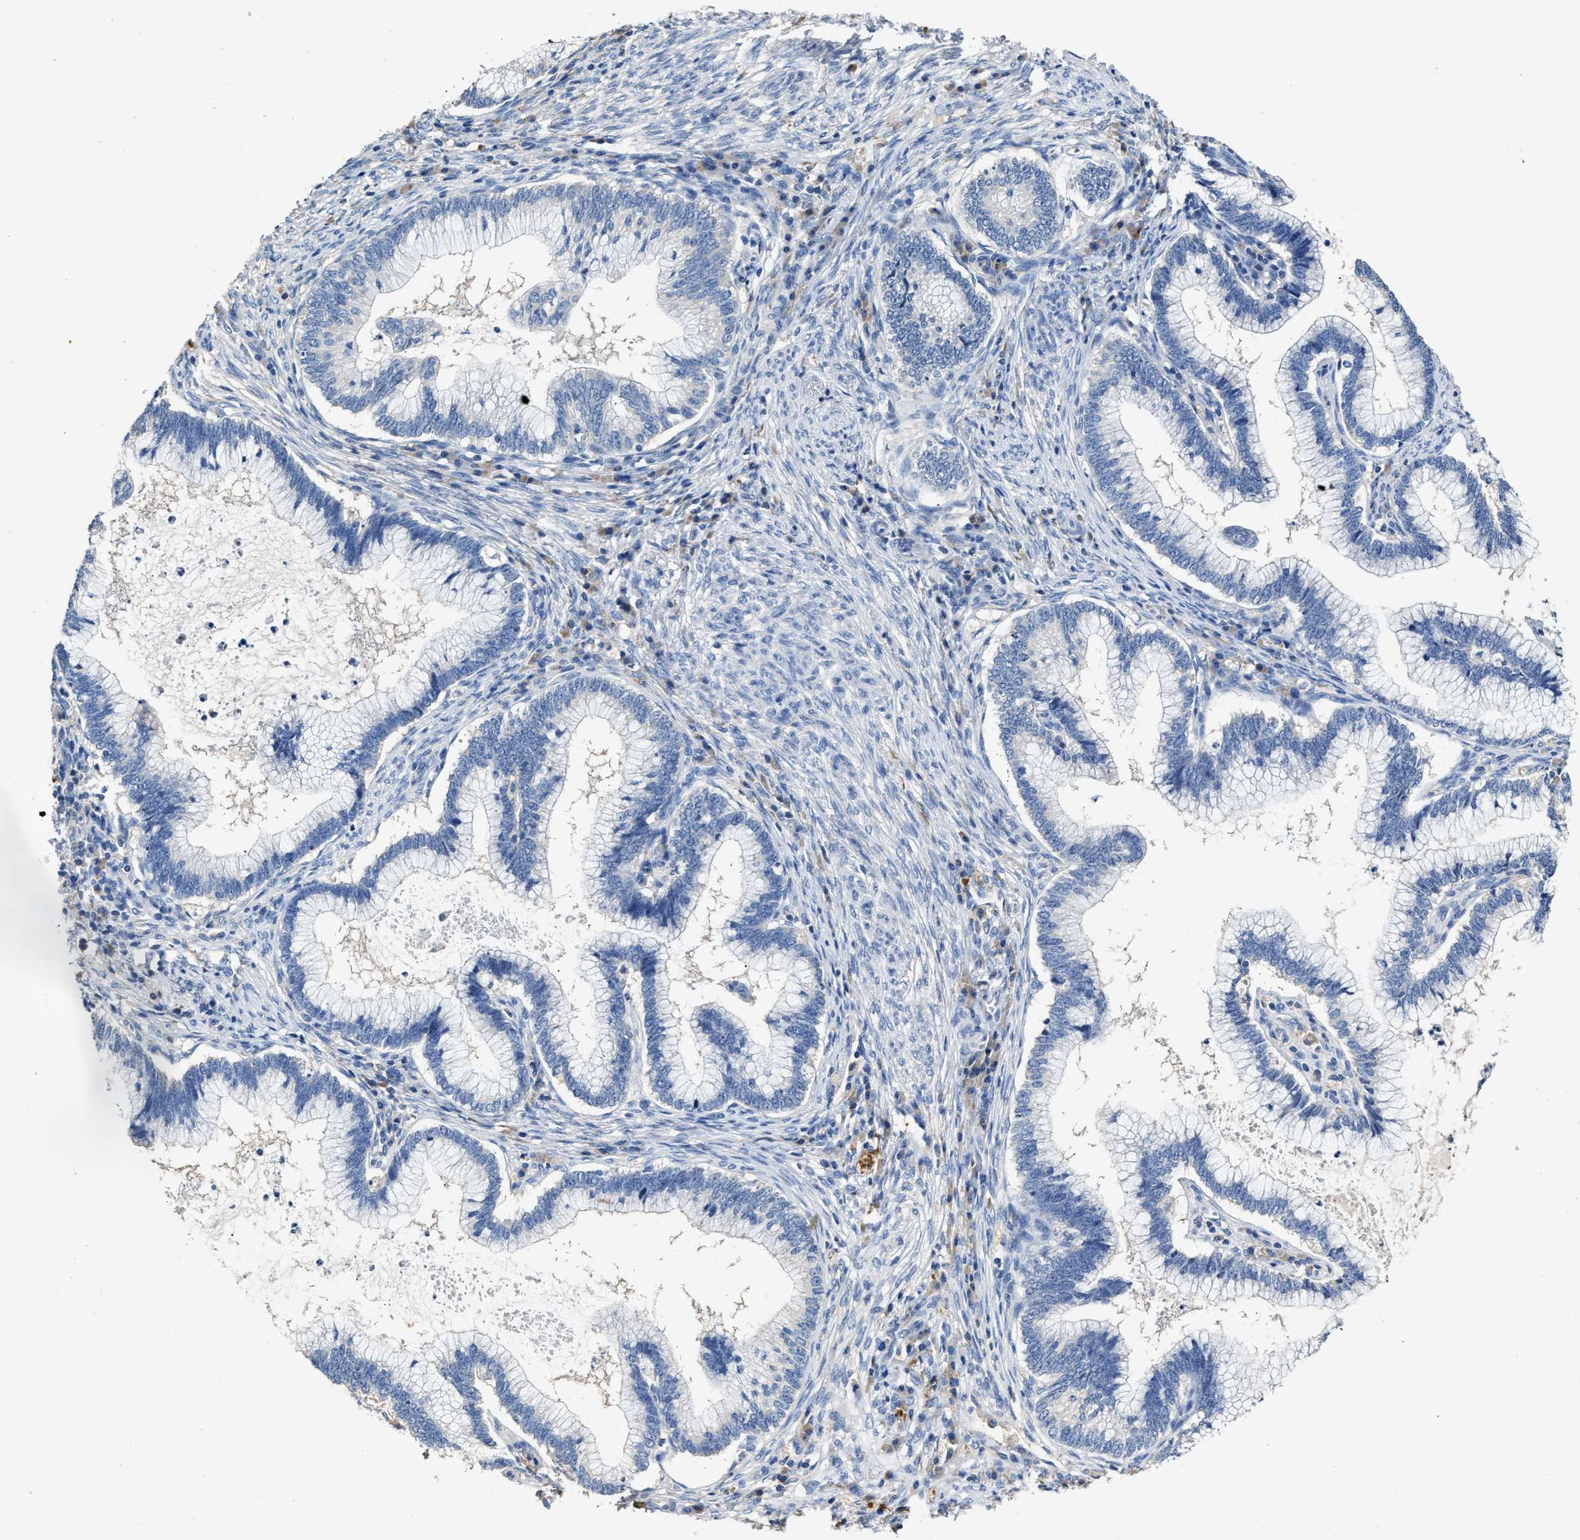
{"staining": {"intensity": "negative", "quantity": "none", "location": "none"}, "tissue": "cervical cancer", "cell_type": "Tumor cells", "image_type": "cancer", "snomed": [{"axis": "morphology", "description": "Adenocarcinoma, NOS"}, {"axis": "topography", "description": "Cervix"}], "caption": "There is no significant expression in tumor cells of cervical cancer (adenocarcinoma).", "gene": "SLCO2B1", "patient": {"sex": "female", "age": 36}}